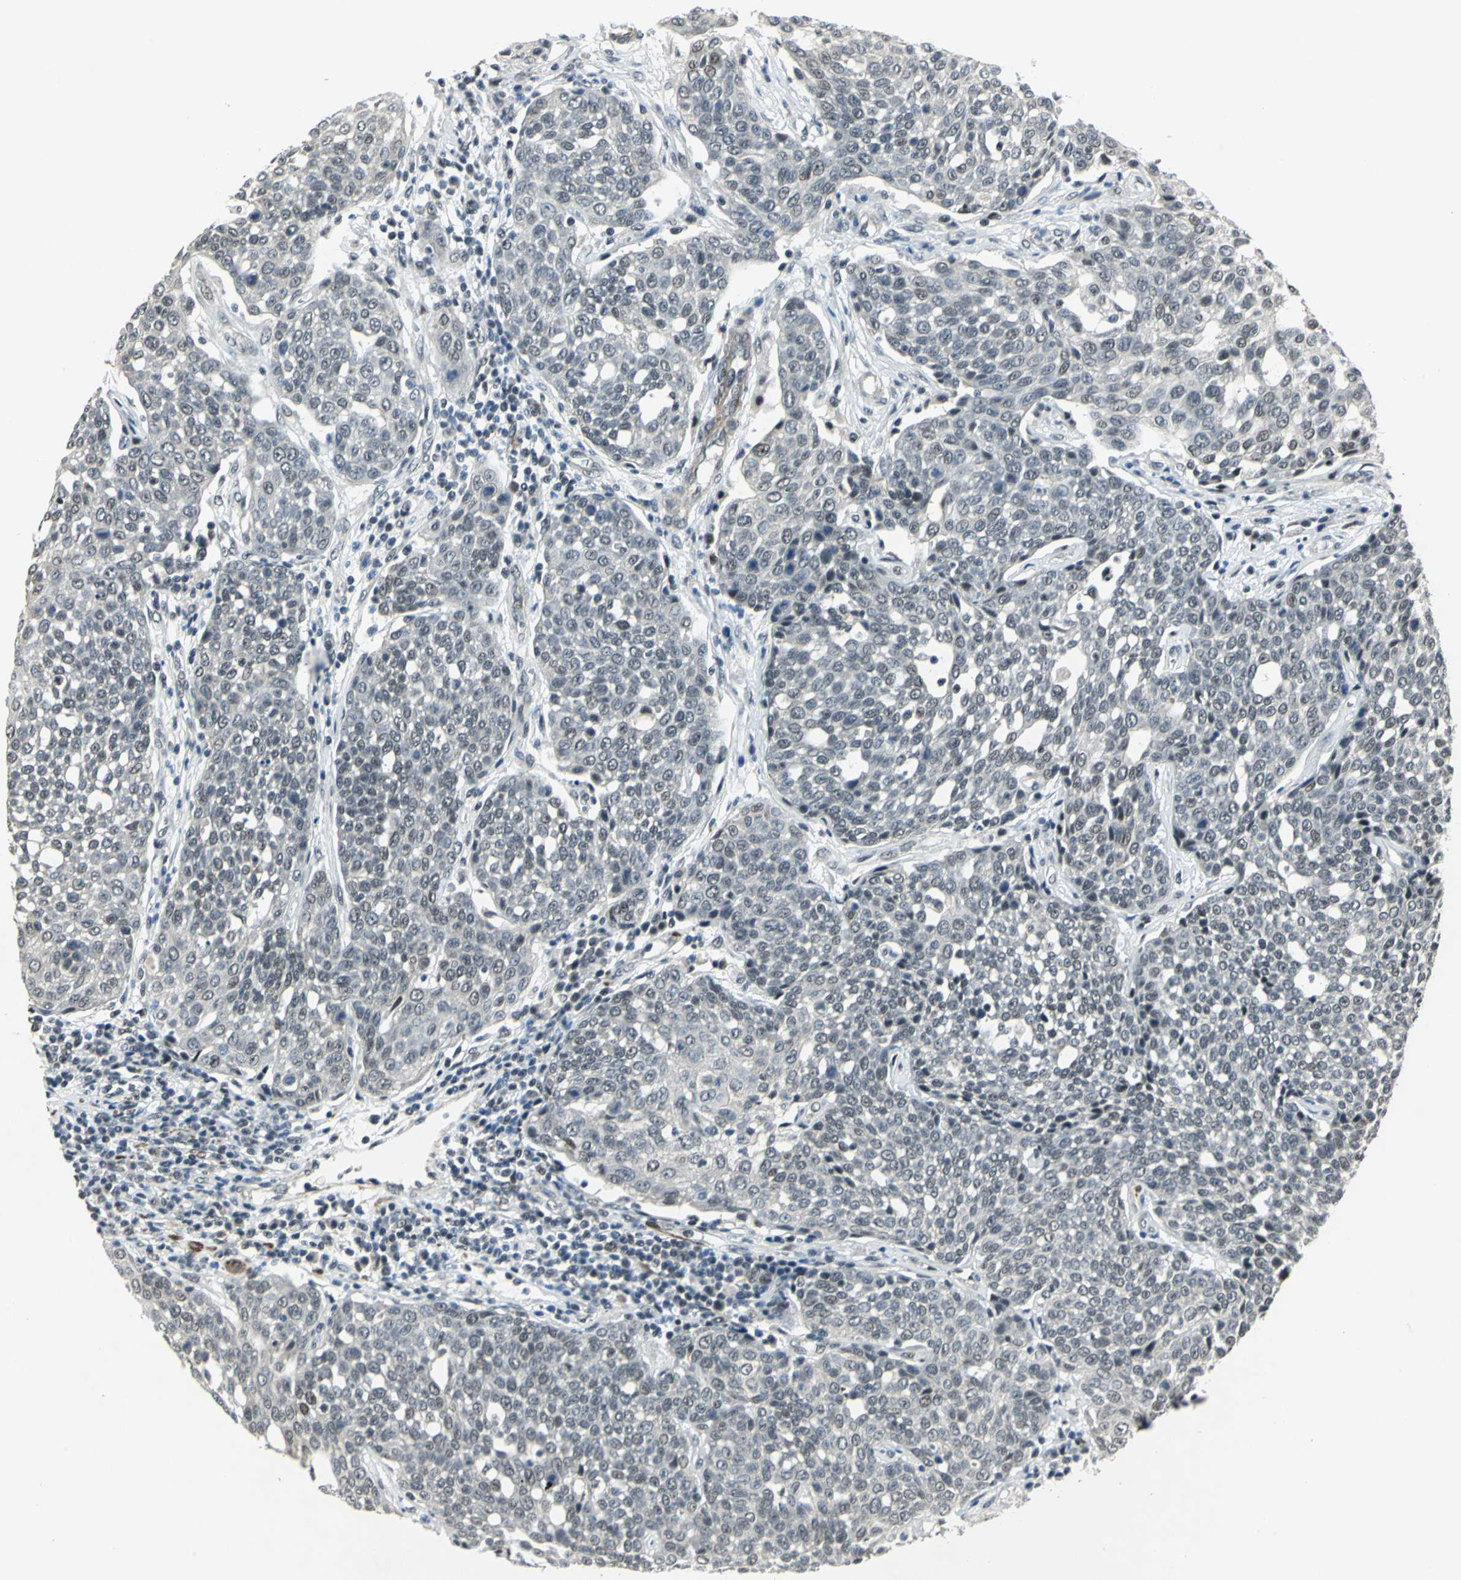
{"staining": {"intensity": "weak", "quantity": "<25%", "location": "cytoplasmic/membranous"}, "tissue": "cervical cancer", "cell_type": "Tumor cells", "image_type": "cancer", "snomed": [{"axis": "morphology", "description": "Squamous cell carcinoma, NOS"}, {"axis": "topography", "description": "Cervix"}], "caption": "Cervical cancer stained for a protein using immunohistochemistry (IHC) reveals no expression tumor cells.", "gene": "MTA1", "patient": {"sex": "female", "age": 34}}